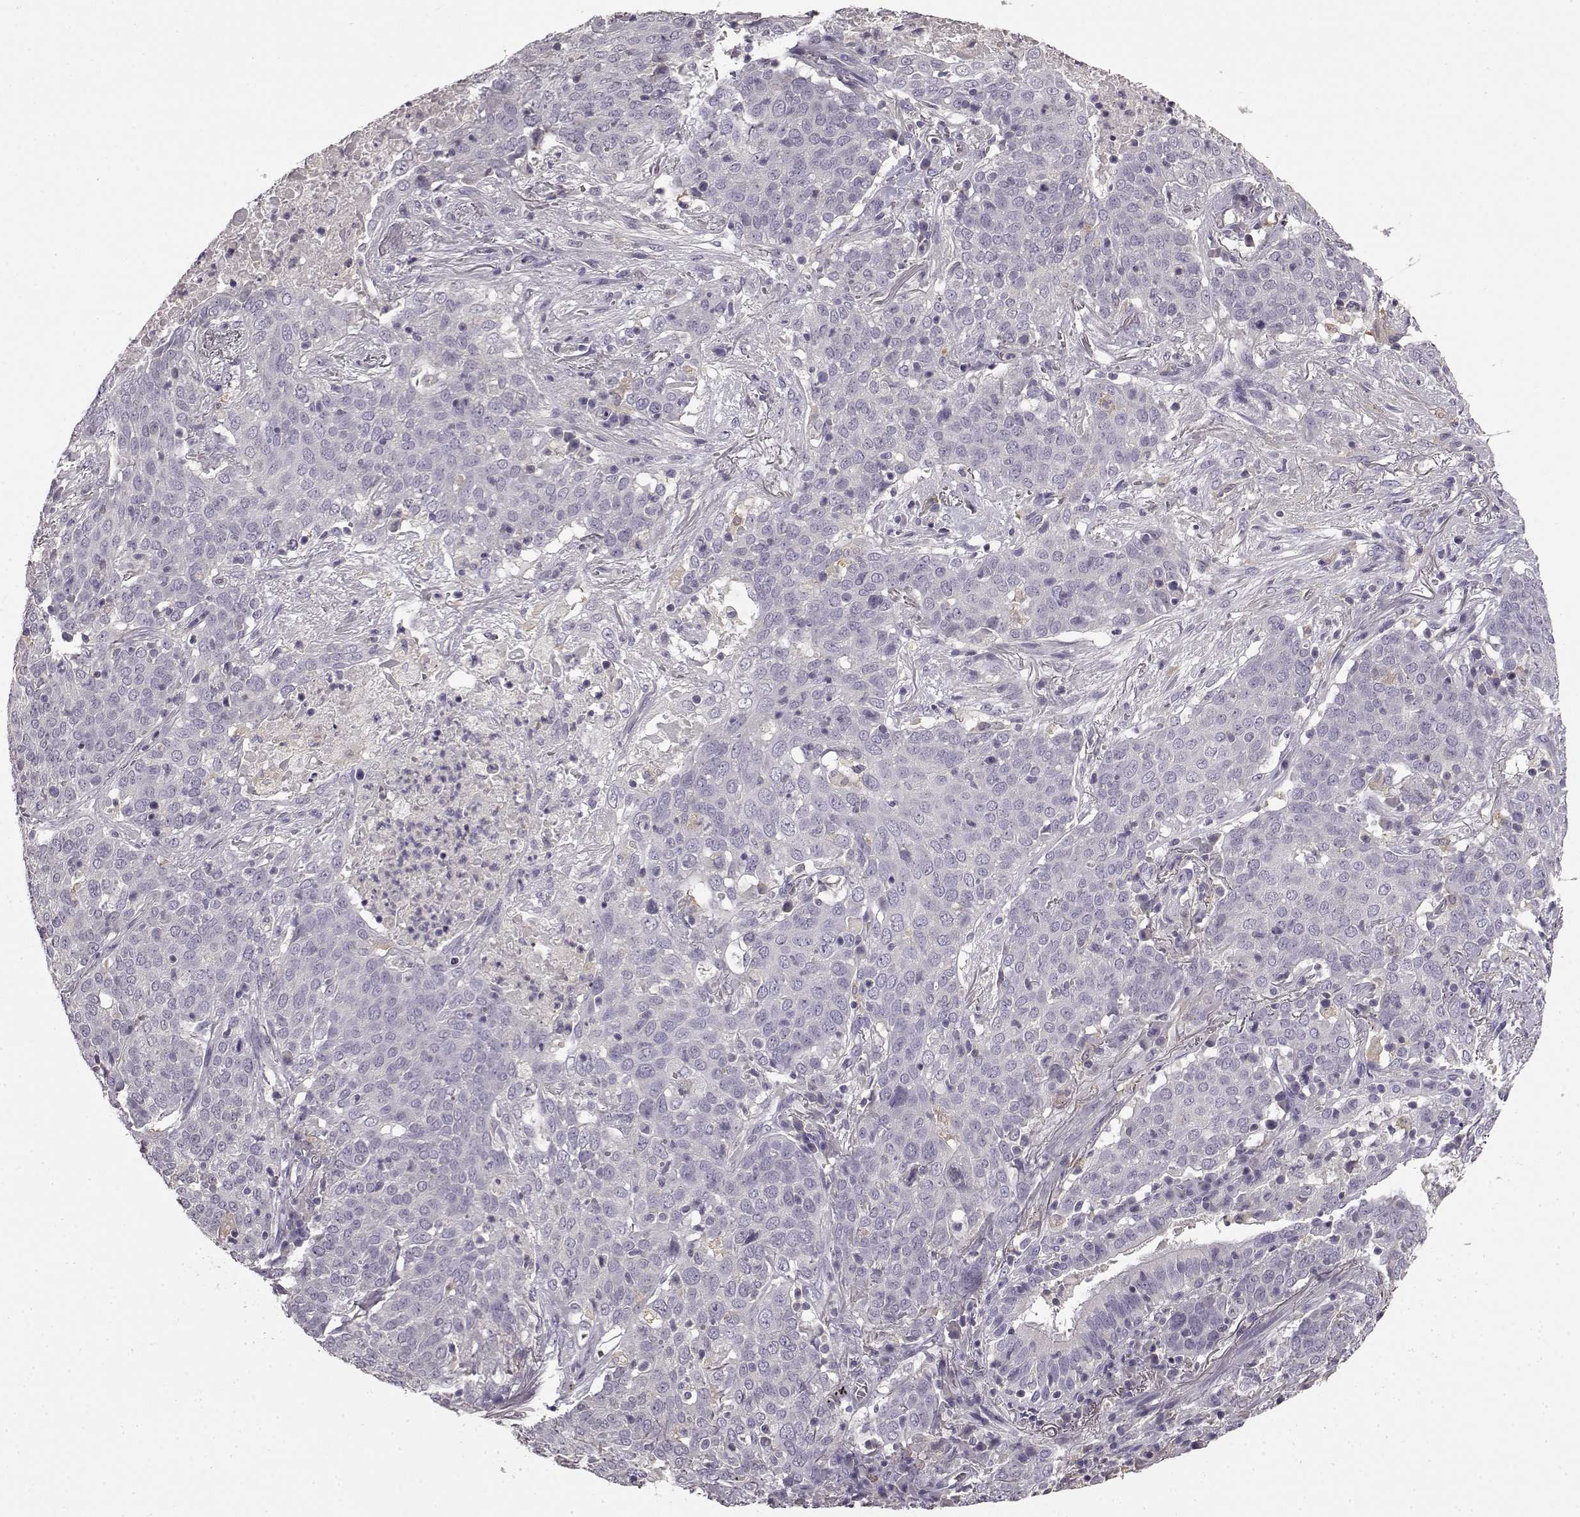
{"staining": {"intensity": "negative", "quantity": "none", "location": "none"}, "tissue": "lung cancer", "cell_type": "Tumor cells", "image_type": "cancer", "snomed": [{"axis": "morphology", "description": "Squamous cell carcinoma, NOS"}, {"axis": "topography", "description": "Lung"}], "caption": "Immunohistochemistry (IHC) of squamous cell carcinoma (lung) demonstrates no positivity in tumor cells.", "gene": "KRT85", "patient": {"sex": "male", "age": 82}}